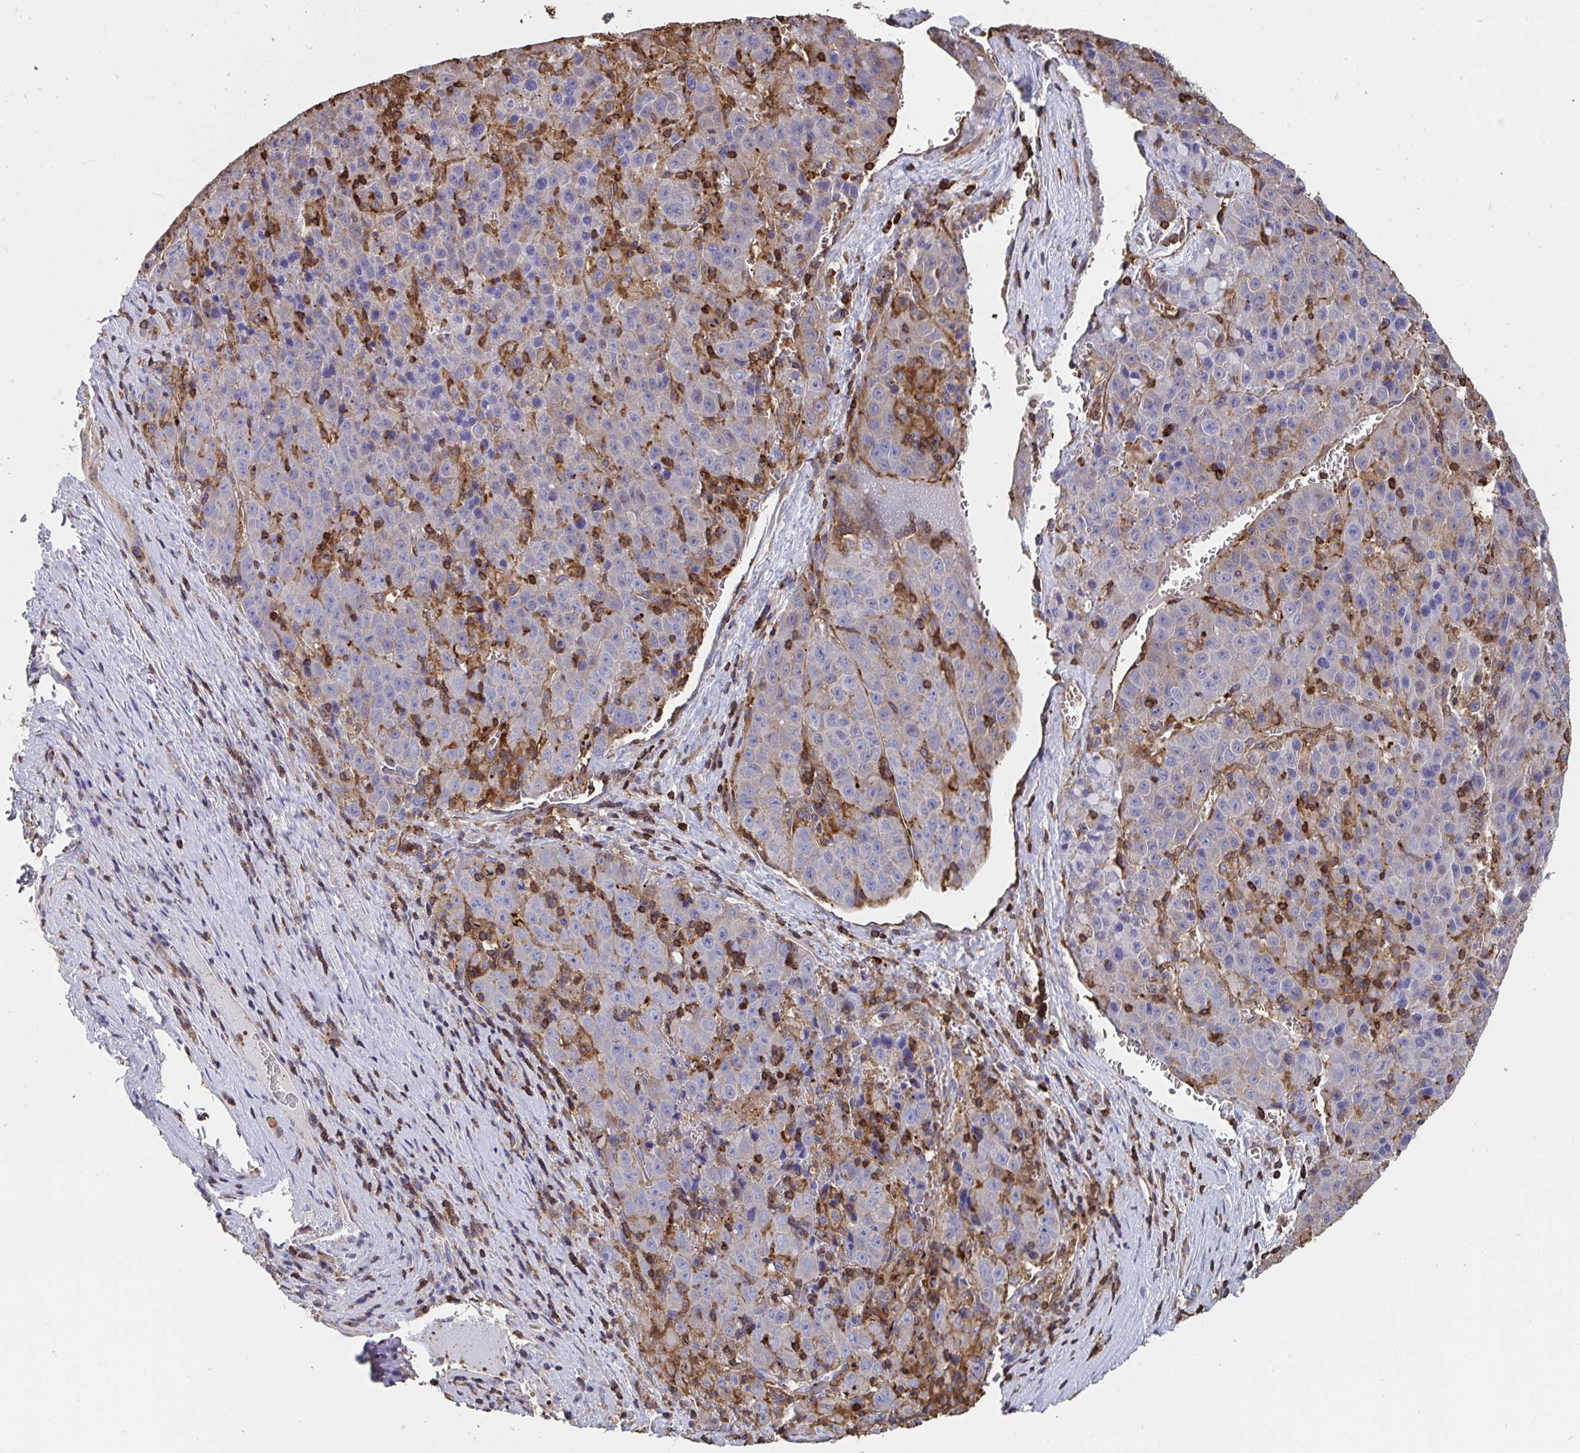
{"staining": {"intensity": "negative", "quantity": "none", "location": "none"}, "tissue": "liver cancer", "cell_type": "Tumor cells", "image_type": "cancer", "snomed": [{"axis": "morphology", "description": "Carcinoma, Hepatocellular, NOS"}, {"axis": "topography", "description": "Liver"}], "caption": "DAB immunohistochemical staining of human hepatocellular carcinoma (liver) displays no significant positivity in tumor cells.", "gene": "CFL1", "patient": {"sex": "female", "age": 53}}